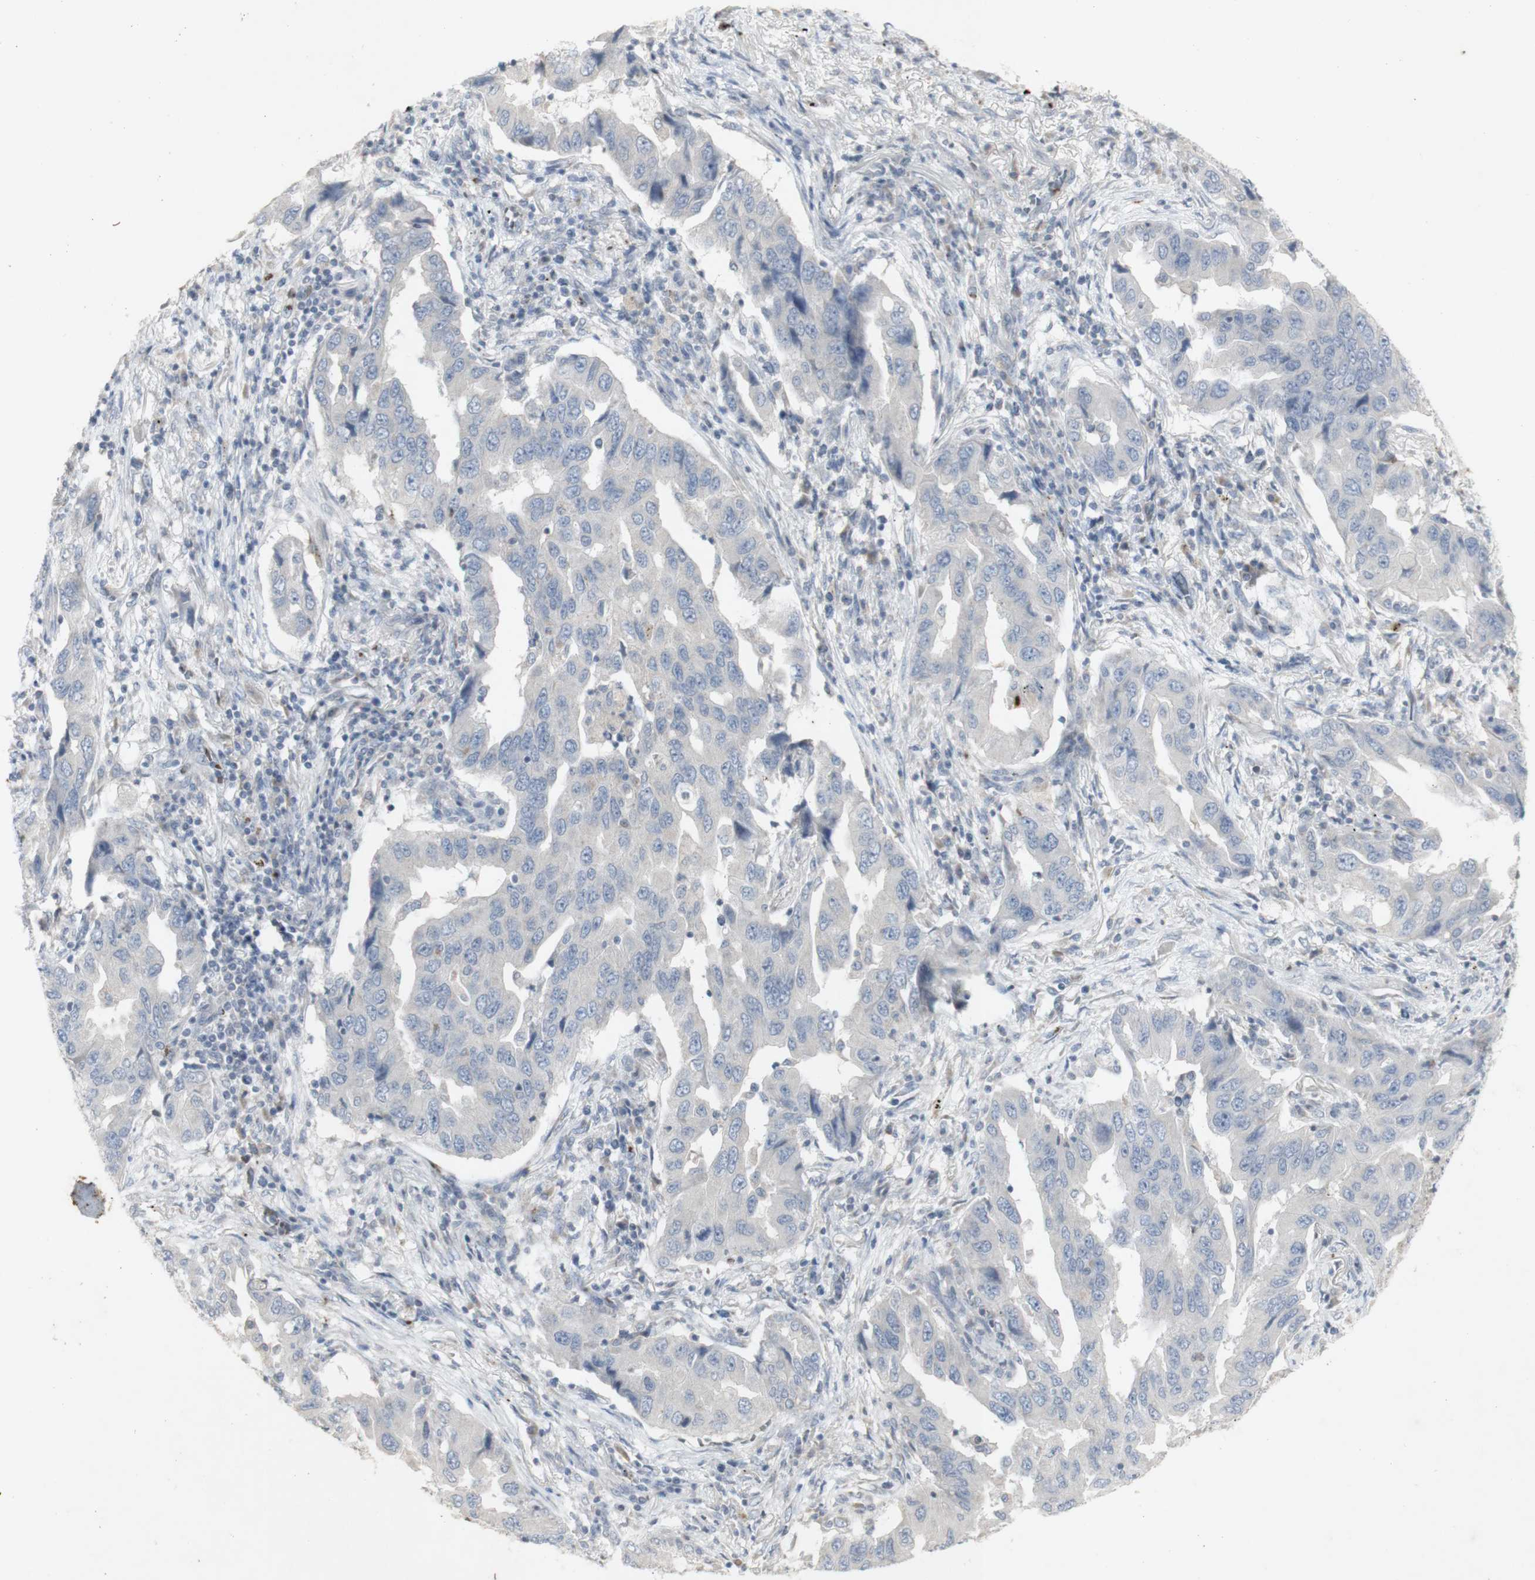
{"staining": {"intensity": "negative", "quantity": "none", "location": "none"}, "tissue": "lung cancer", "cell_type": "Tumor cells", "image_type": "cancer", "snomed": [{"axis": "morphology", "description": "Adenocarcinoma, NOS"}, {"axis": "topography", "description": "Lung"}], "caption": "DAB immunohistochemical staining of lung cancer (adenocarcinoma) shows no significant positivity in tumor cells.", "gene": "INS", "patient": {"sex": "female", "age": 65}}